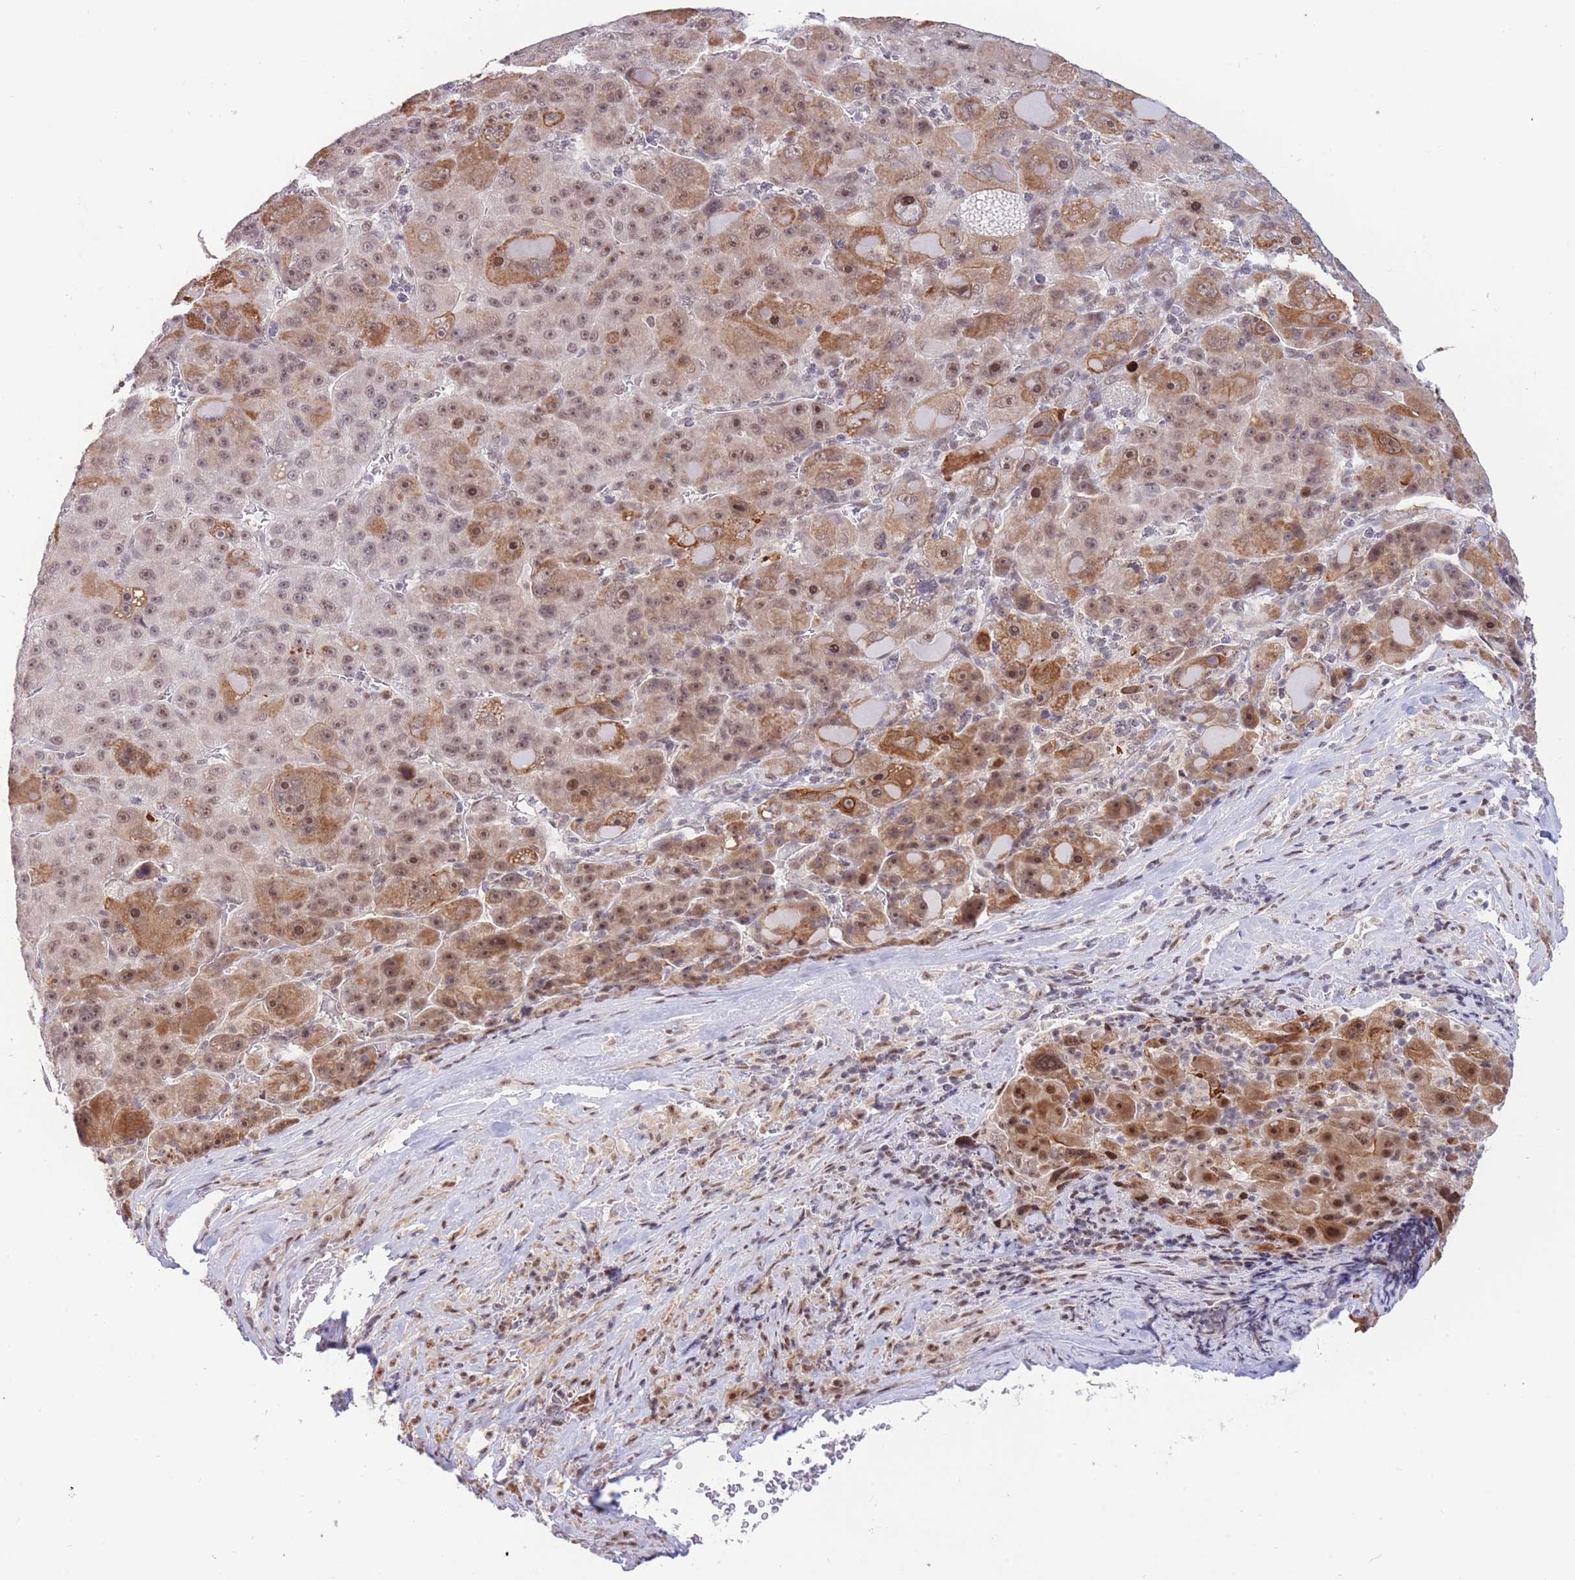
{"staining": {"intensity": "moderate", "quantity": "25%-75%", "location": "cytoplasmic/membranous,nuclear"}, "tissue": "liver cancer", "cell_type": "Tumor cells", "image_type": "cancer", "snomed": [{"axis": "morphology", "description": "Carcinoma, Hepatocellular, NOS"}, {"axis": "topography", "description": "Liver"}], "caption": "Liver cancer (hepatocellular carcinoma) stained for a protein (brown) shows moderate cytoplasmic/membranous and nuclear positive positivity in about 25%-75% of tumor cells.", "gene": "TARBP2", "patient": {"sex": "male", "age": 76}}